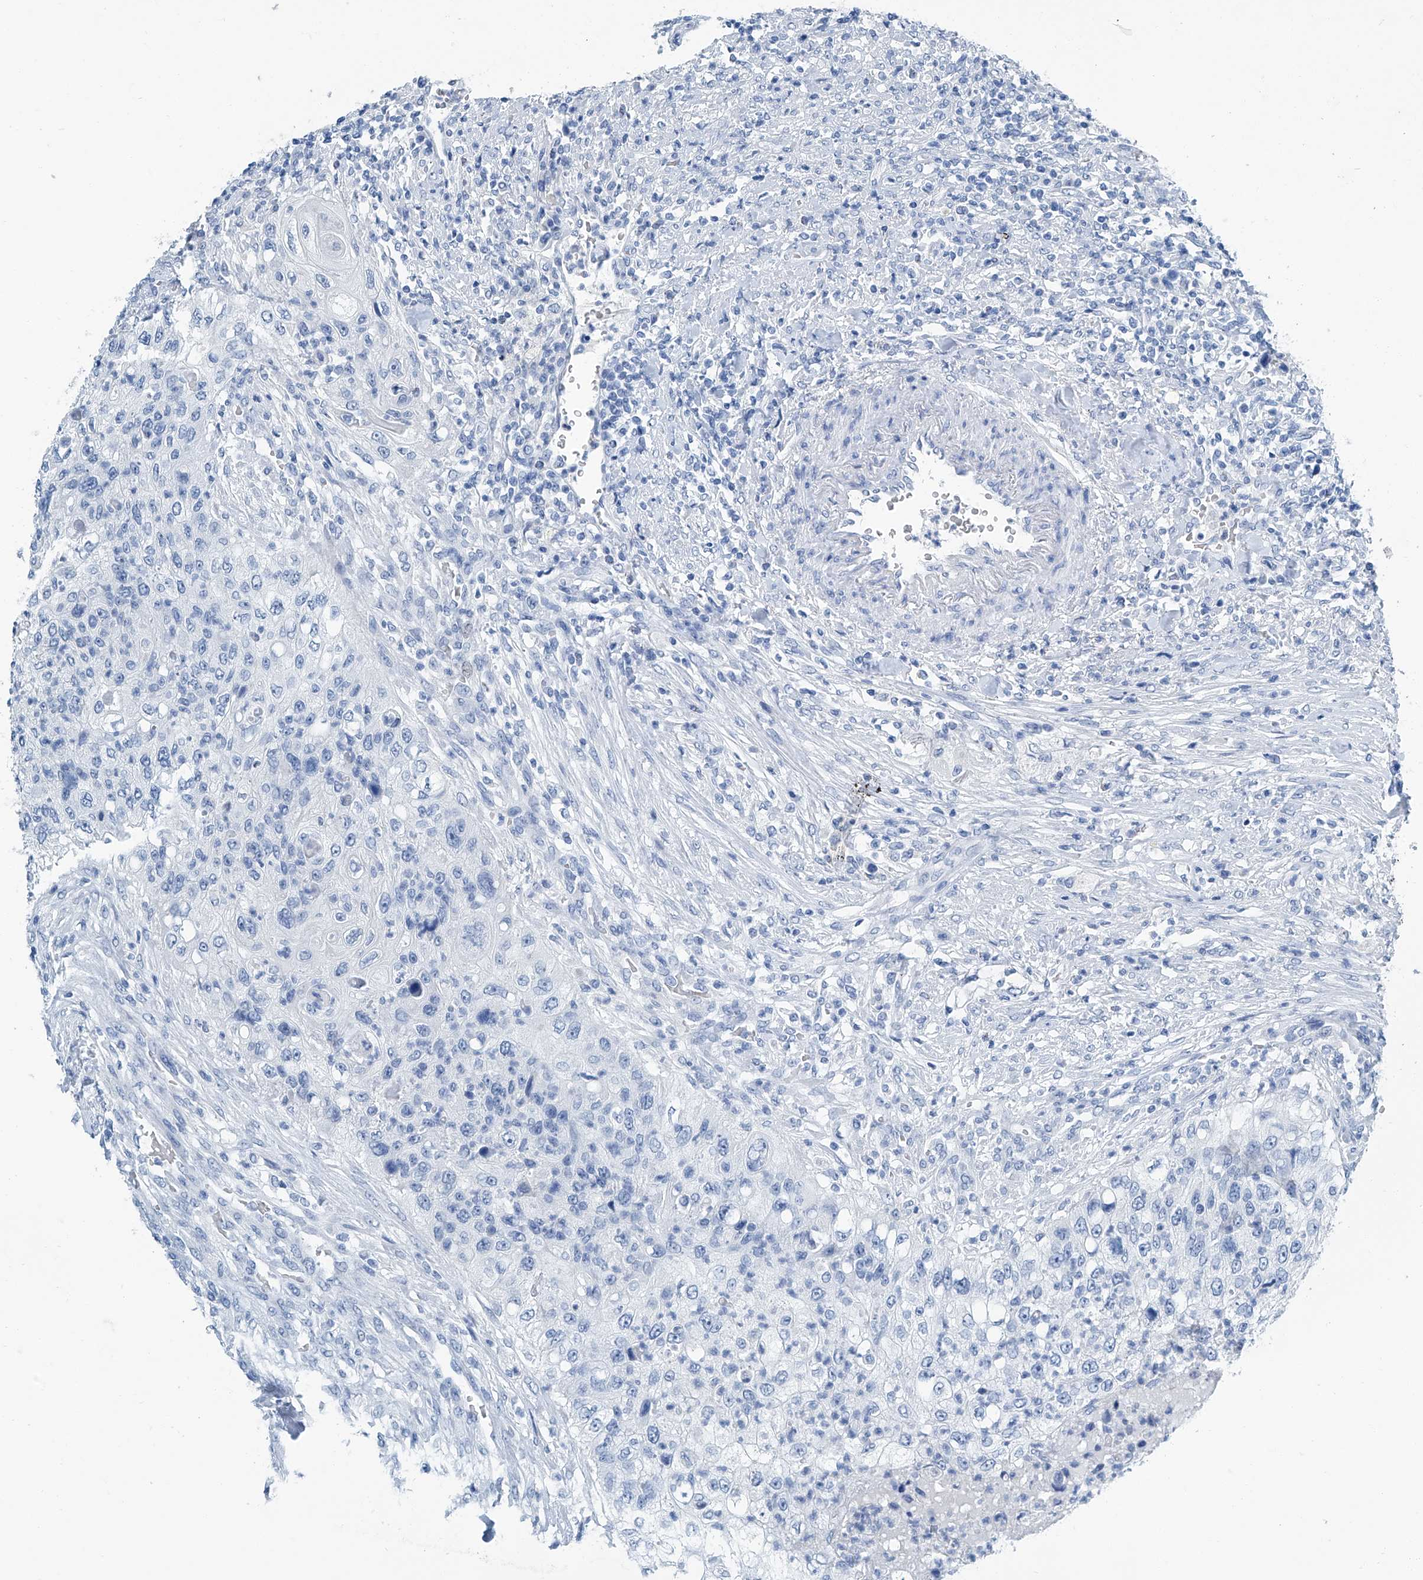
{"staining": {"intensity": "negative", "quantity": "none", "location": "none"}, "tissue": "urothelial cancer", "cell_type": "Tumor cells", "image_type": "cancer", "snomed": [{"axis": "morphology", "description": "Urothelial carcinoma, High grade"}, {"axis": "topography", "description": "Urinary bladder"}], "caption": "An image of urothelial carcinoma (high-grade) stained for a protein shows no brown staining in tumor cells.", "gene": "CYP2A7", "patient": {"sex": "female", "age": 60}}